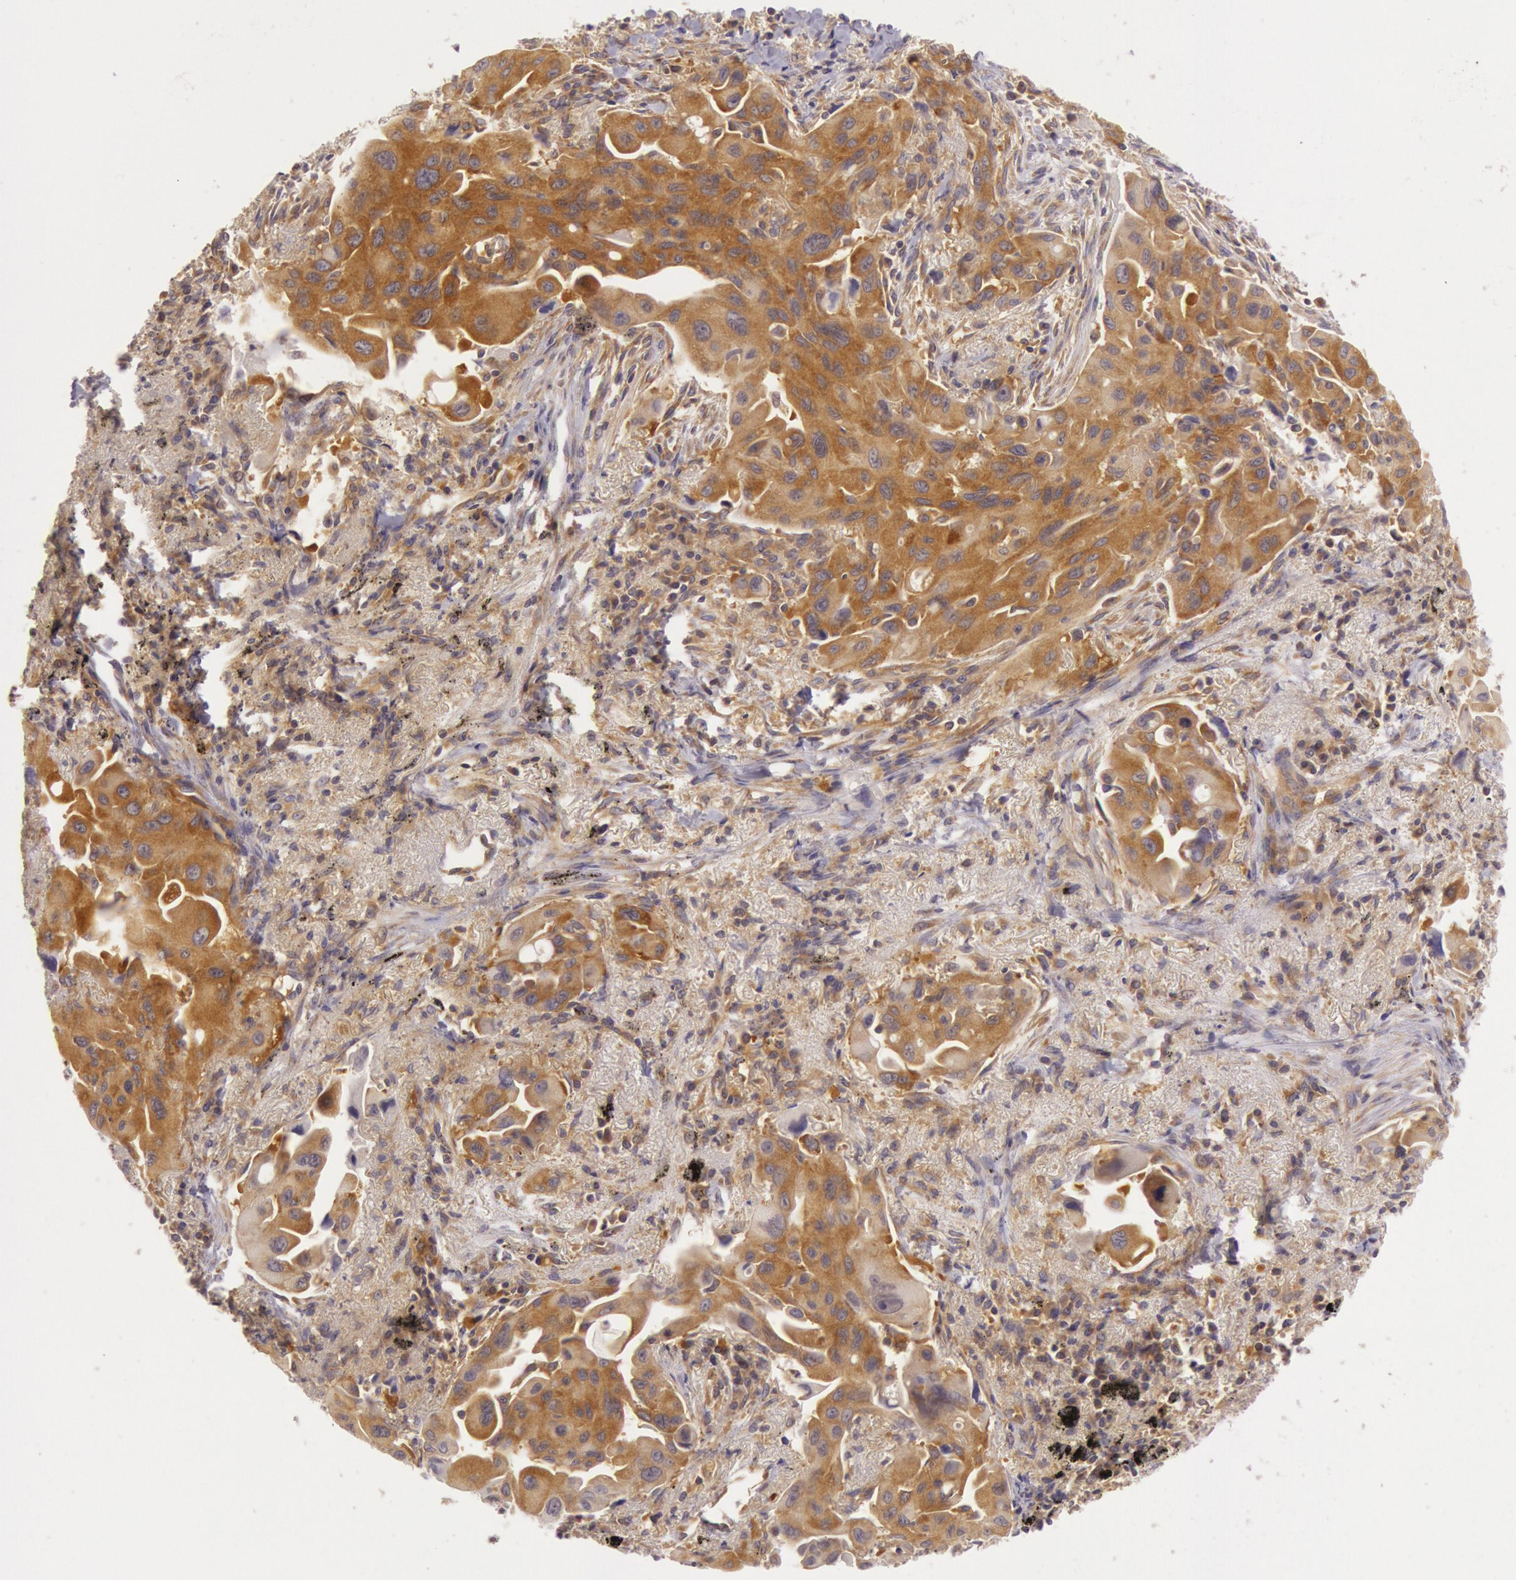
{"staining": {"intensity": "moderate", "quantity": ">75%", "location": "cytoplasmic/membranous"}, "tissue": "lung cancer", "cell_type": "Tumor cells", "image_type": "cancer", "snomed": [{"axis": "morphology", "description": "Adenocarcinoma, NOS"}, {"axis": "topography", "description": "Lung"}], "caption": "IHC (DAB) staining of lung cancer (adenocarcinoma) exhibits moderate cytoplasmic/membranous protein expression in approximately >75% of tumor cells.", "gene": "CHUK", "patient": {"sex": "male", "age": 68}}